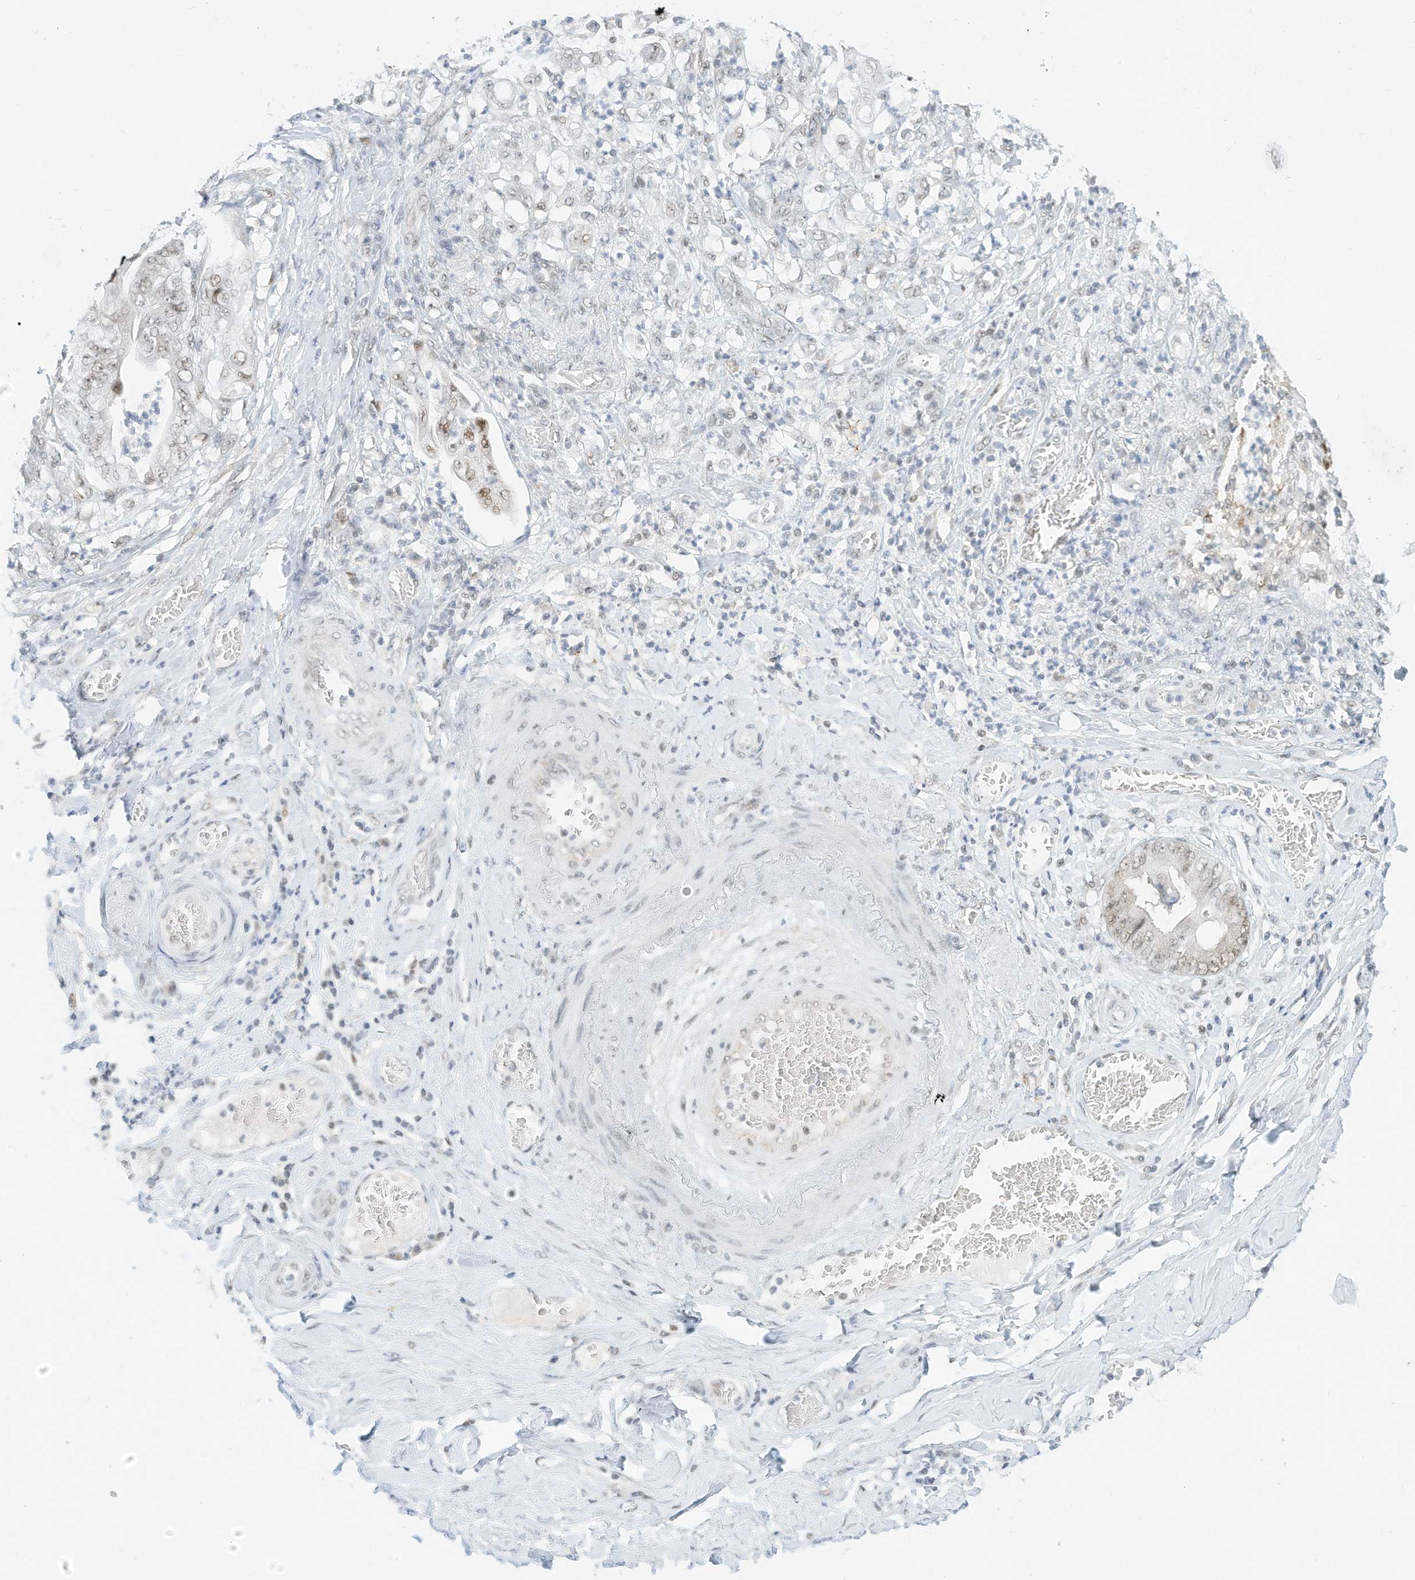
{"staining": {"intensity": "weak", "quantity": "<25%", "location": "nuclear"}, "tissue": "stomach cancer", "cell_type": "Tumor cells", "image_type": "cancer", "snomed": [{"axis": "morphology", "description": "Adenocarcinoma, NOS"}, {"axis": "topography", "description": "Stomach"}], "caption": "Tumor cells show no significant protein expression in stomach cancer (adenocarcinoma).", "gene": "OGT", "patient": {"sex": "female", "age": 73}}